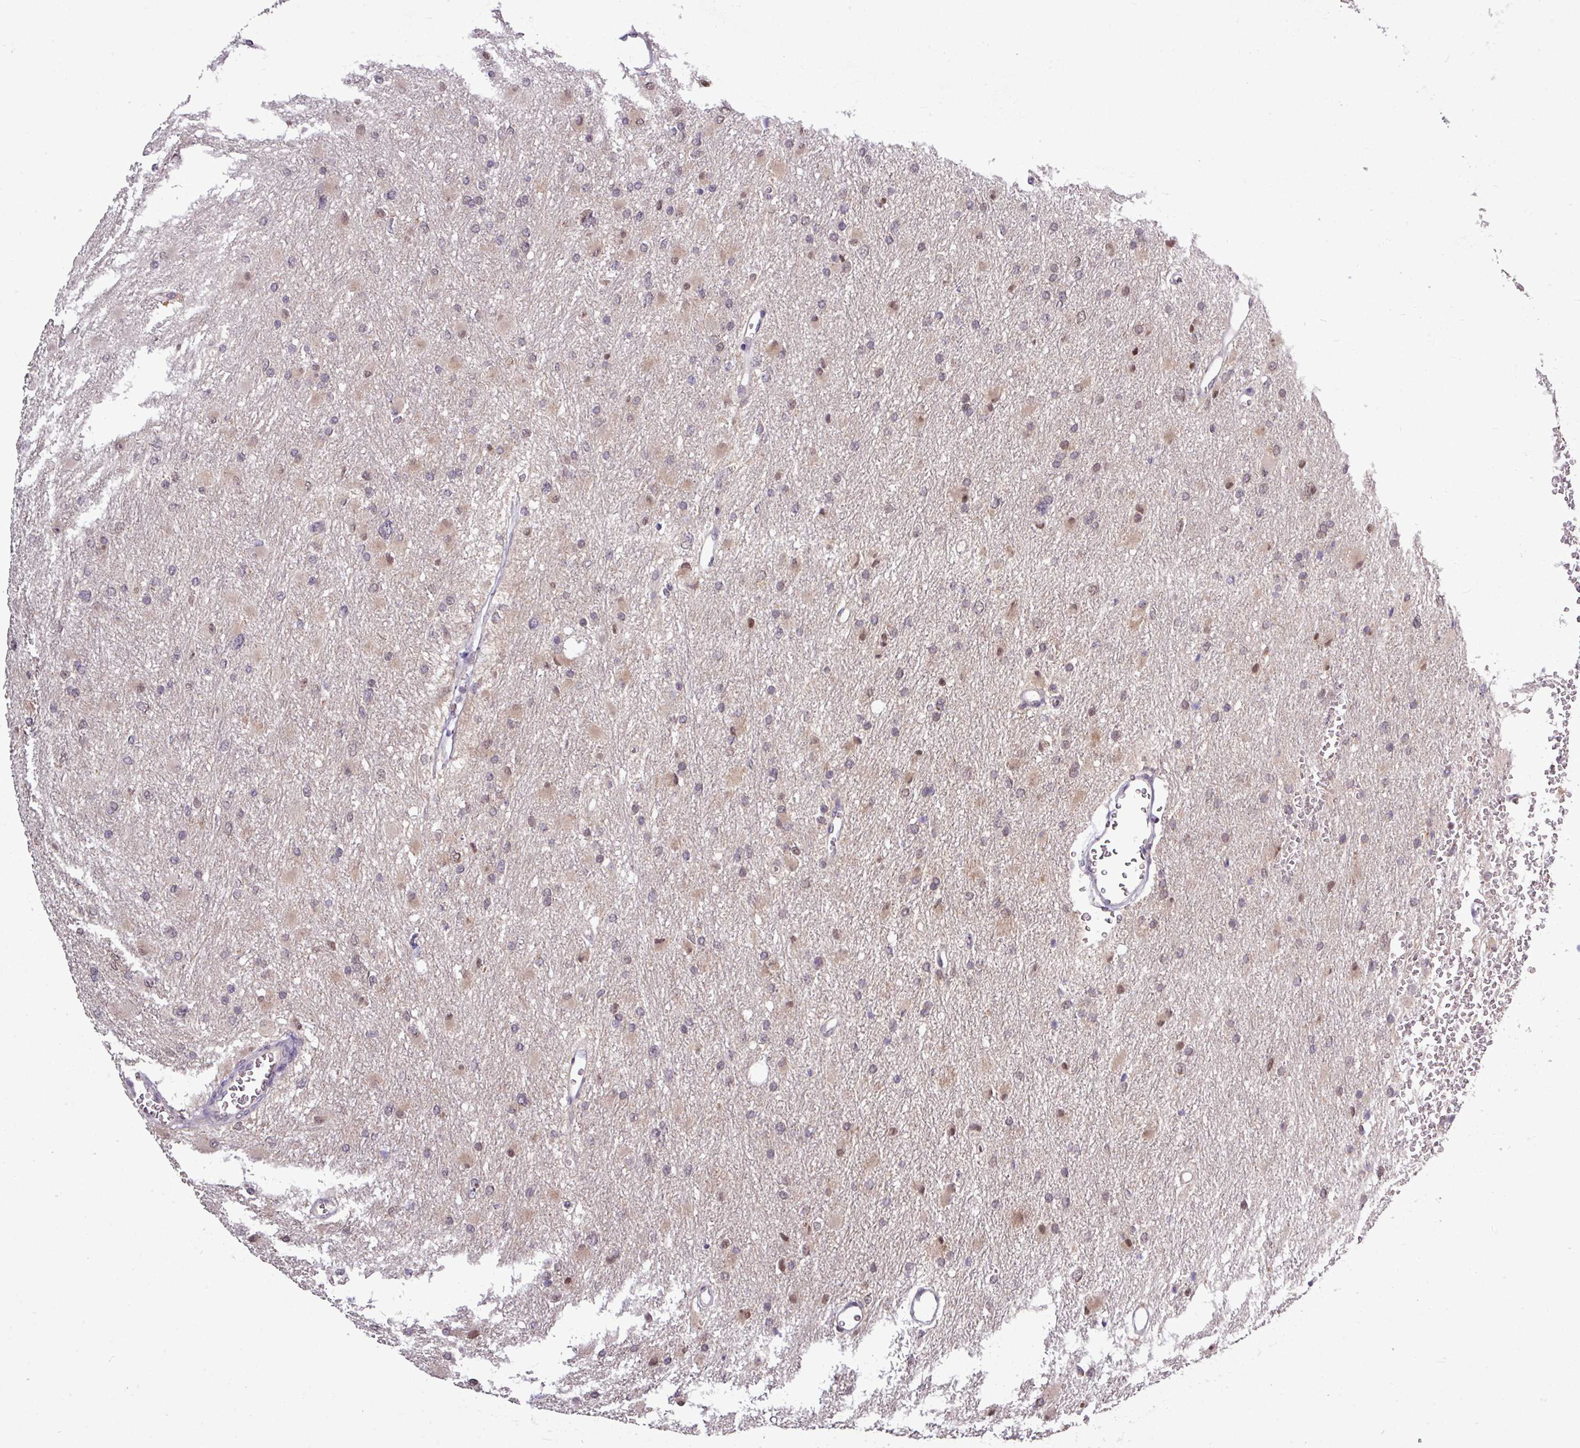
{"staining": {"intensity": "weak", "quantity": "25%-75%", "location": "cytoplasmic/membranous,nuclear"}, "tissue": "glioma", "cell_type": "Tumor cells", "image_type": "cancer", "snomed": [{"axis": "morphology", "description": "Glioma, malignant, High grade"}, {"axis": "topography", "description": "Cerebral cortex"}], "caption": "This histopathology image shows immunohistochemistry (IHC) staining of human glioma, with low weak cytoplasmic/membranous and nuclear positivity in approximately 25%-75% of tumor cells.", "gene": "SKIC2", "patient": {"sex": "female", "age": 36}}